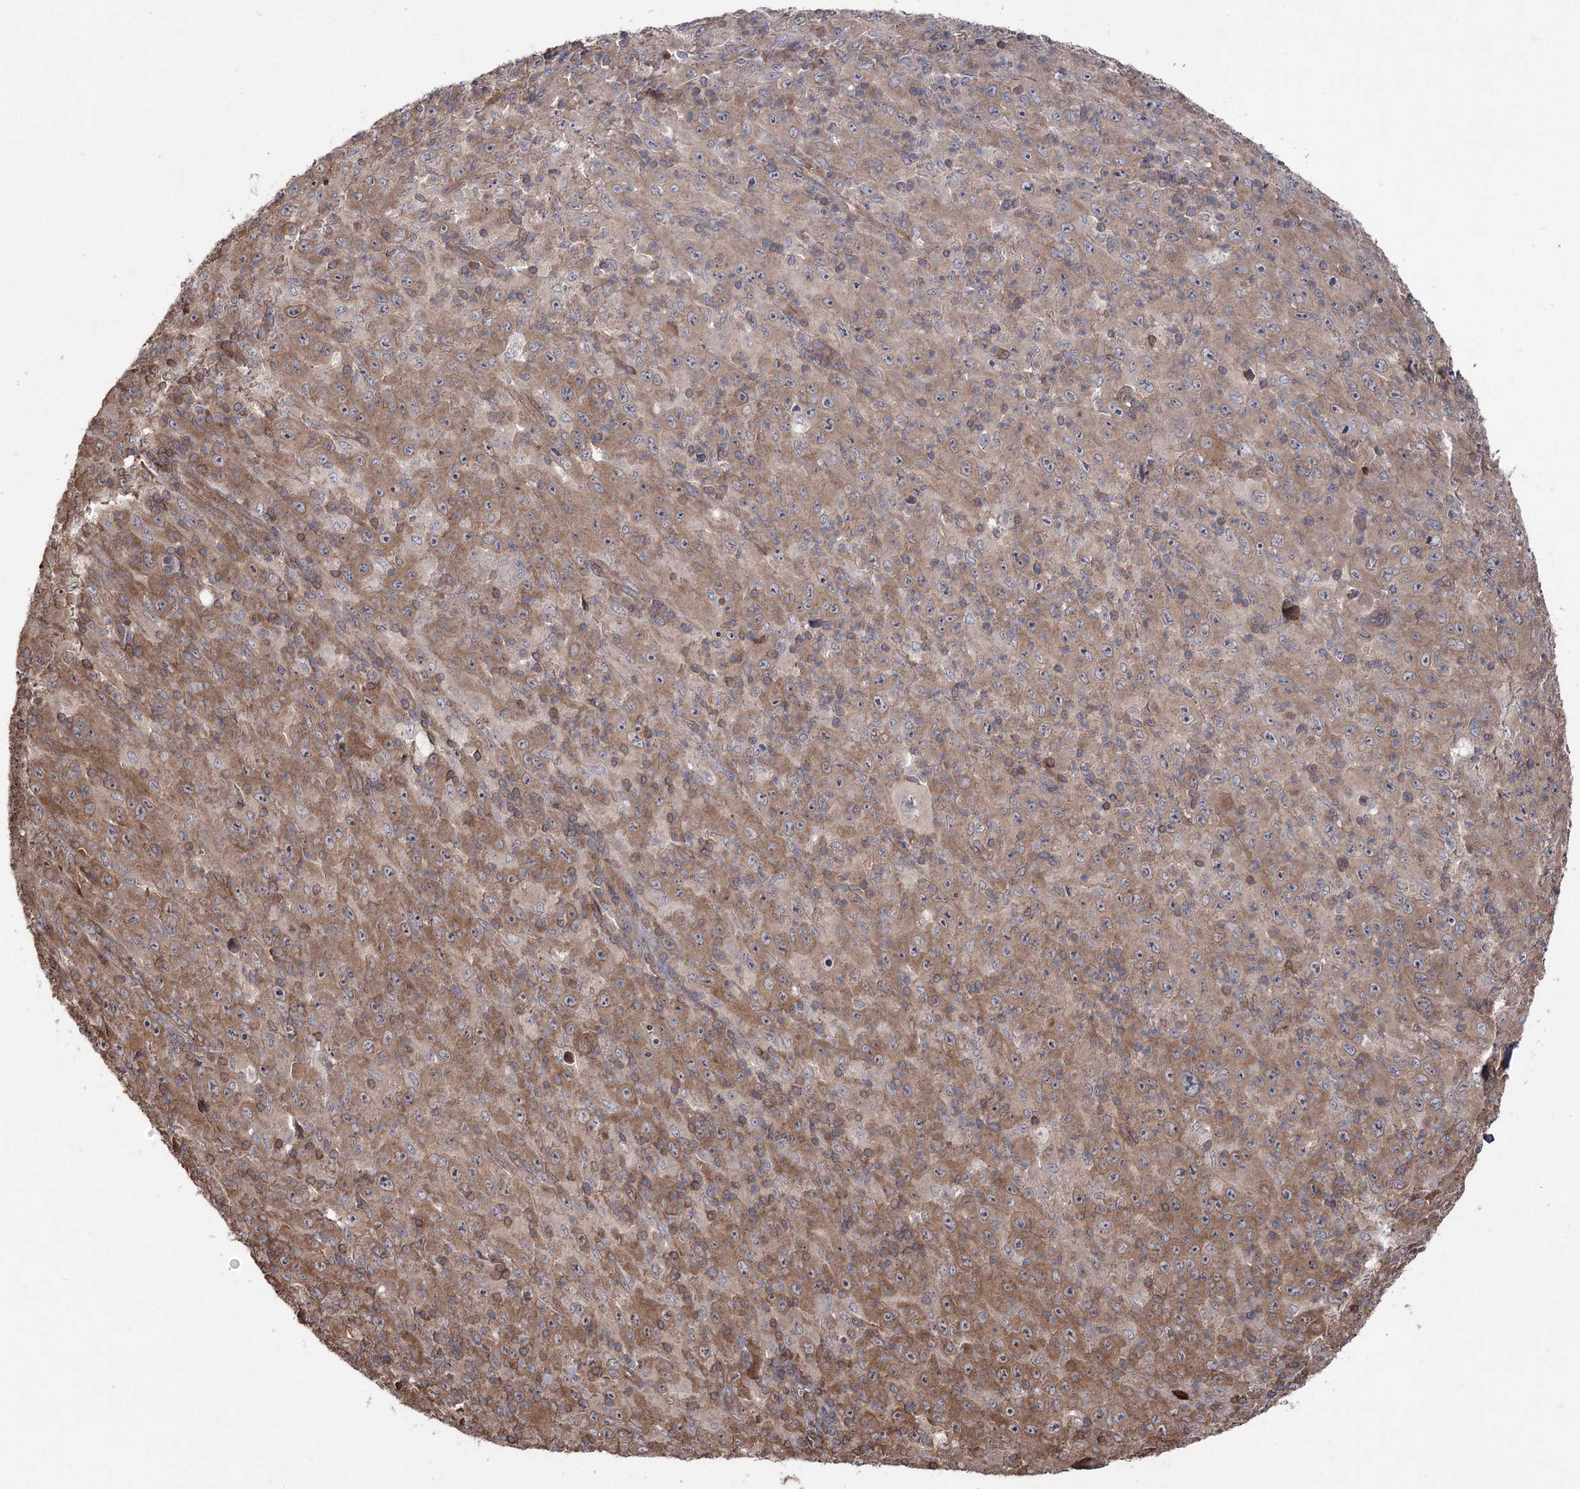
{"staining": {"intensity": "moderate", "quantity": "25%-75%", "location": "cytoplasmic/membranous"}, "tissue": "melanoma", "cell_type": "Tumor cells", "image_type": "cancer", "snomed": [{"axis": "morphology", "description": "Malignant melanoma, Metastatic site"}, {"axis": "topography", "description": "Skin"}], "caption": "Melanoma stained for a protein (brown) exhibits moderate cytoplasmic/membranous positive expression in approximately 25%-75% of tumor cells.", "gene": "LARS2", "patient": {"sex": "female", "age": 56}}